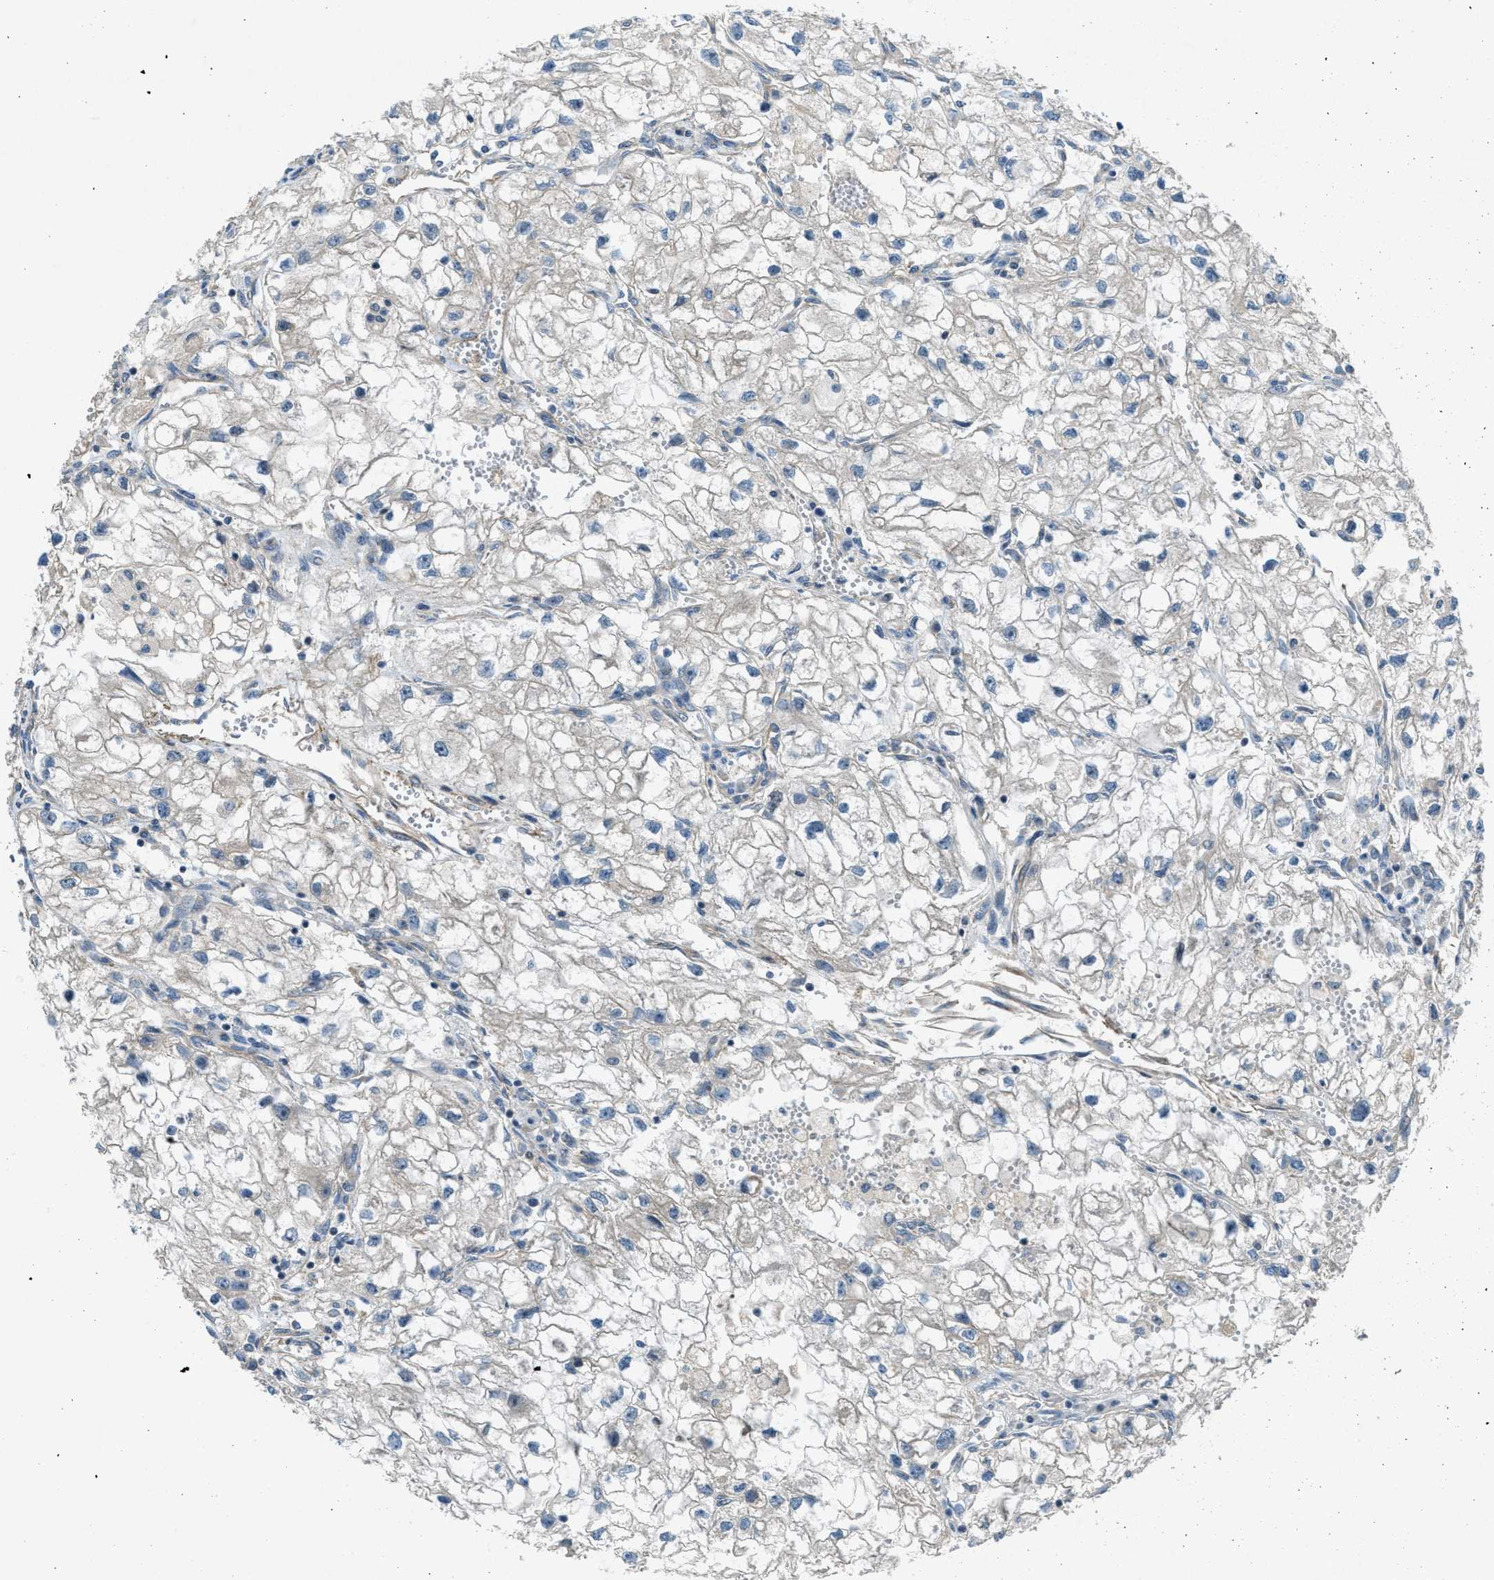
{"staining": {"intensity": "negative", "quantity": "none", "location": "none"}, "tissue": "renal cancer", "cell_type": "Tumor cells", "image_type": "cancer", "snomed": [{"axis": "morphology", "description": "Adenocarcinoma, NOS"}, {"axis": "topography", "description": "Kidney"}], "caption": "Image shows no protein positivity in tumor cells of renal cancer (adenocarcinoma) tissue.", "gene": "VEZT", "patient": {"sex": "female", "age": 70}}